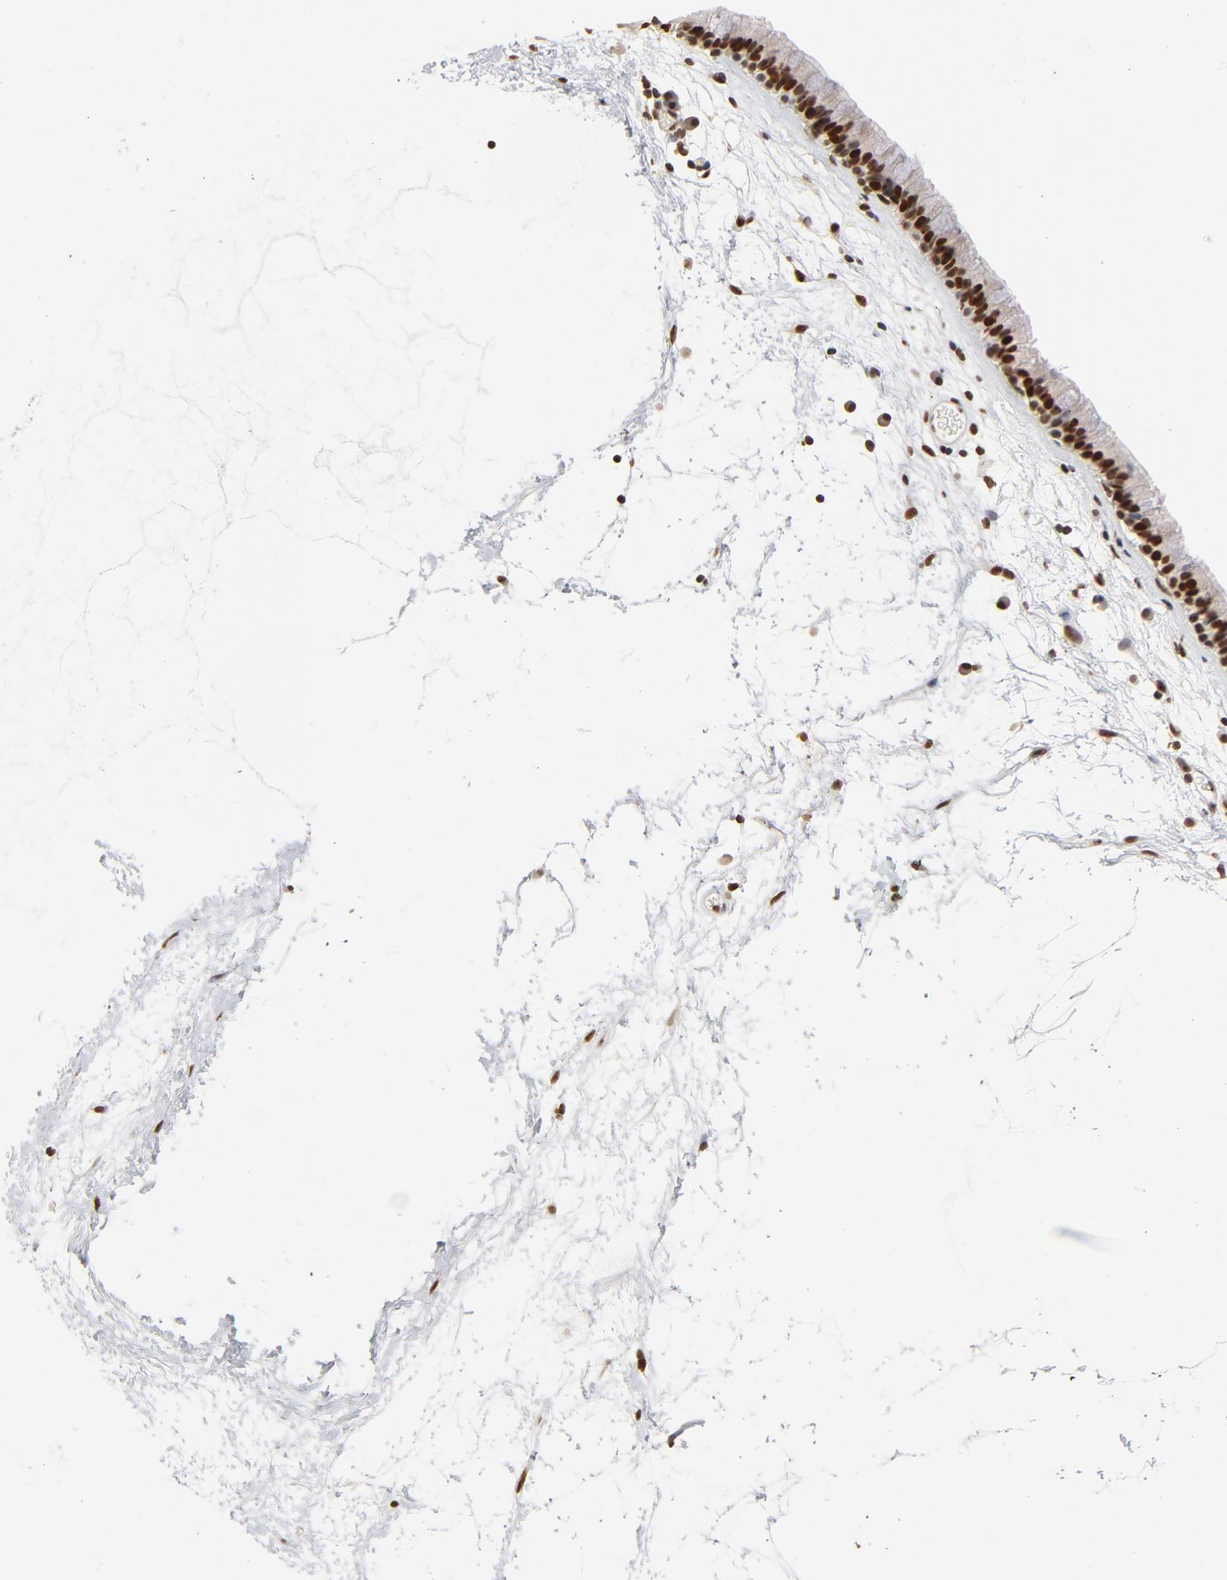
{"staining": {"intensity": "strong", "quantity": ">75%", "location": "nuclear"}, "tissue": "nasopharynx", "cell_type": "Respiratory epithelial cells", "image_type": "normal", "snomed": [{"axis": "morphology", "description": "Normal tissue, NOS"}, {"axis": "morphology", "description": "Inflammation, NOS"}, {"axis": "topography", "description": "Nasopharynx"}], "caption": "Nasopharynx stained for a protein displays strong nuclear positivity in respiratory epithelial cells. (DAB IHC, brown staining for protein, blue staining for nuclei).", "gene": "TP53BP1", "patient": {"sex": "male", "age": 48}}